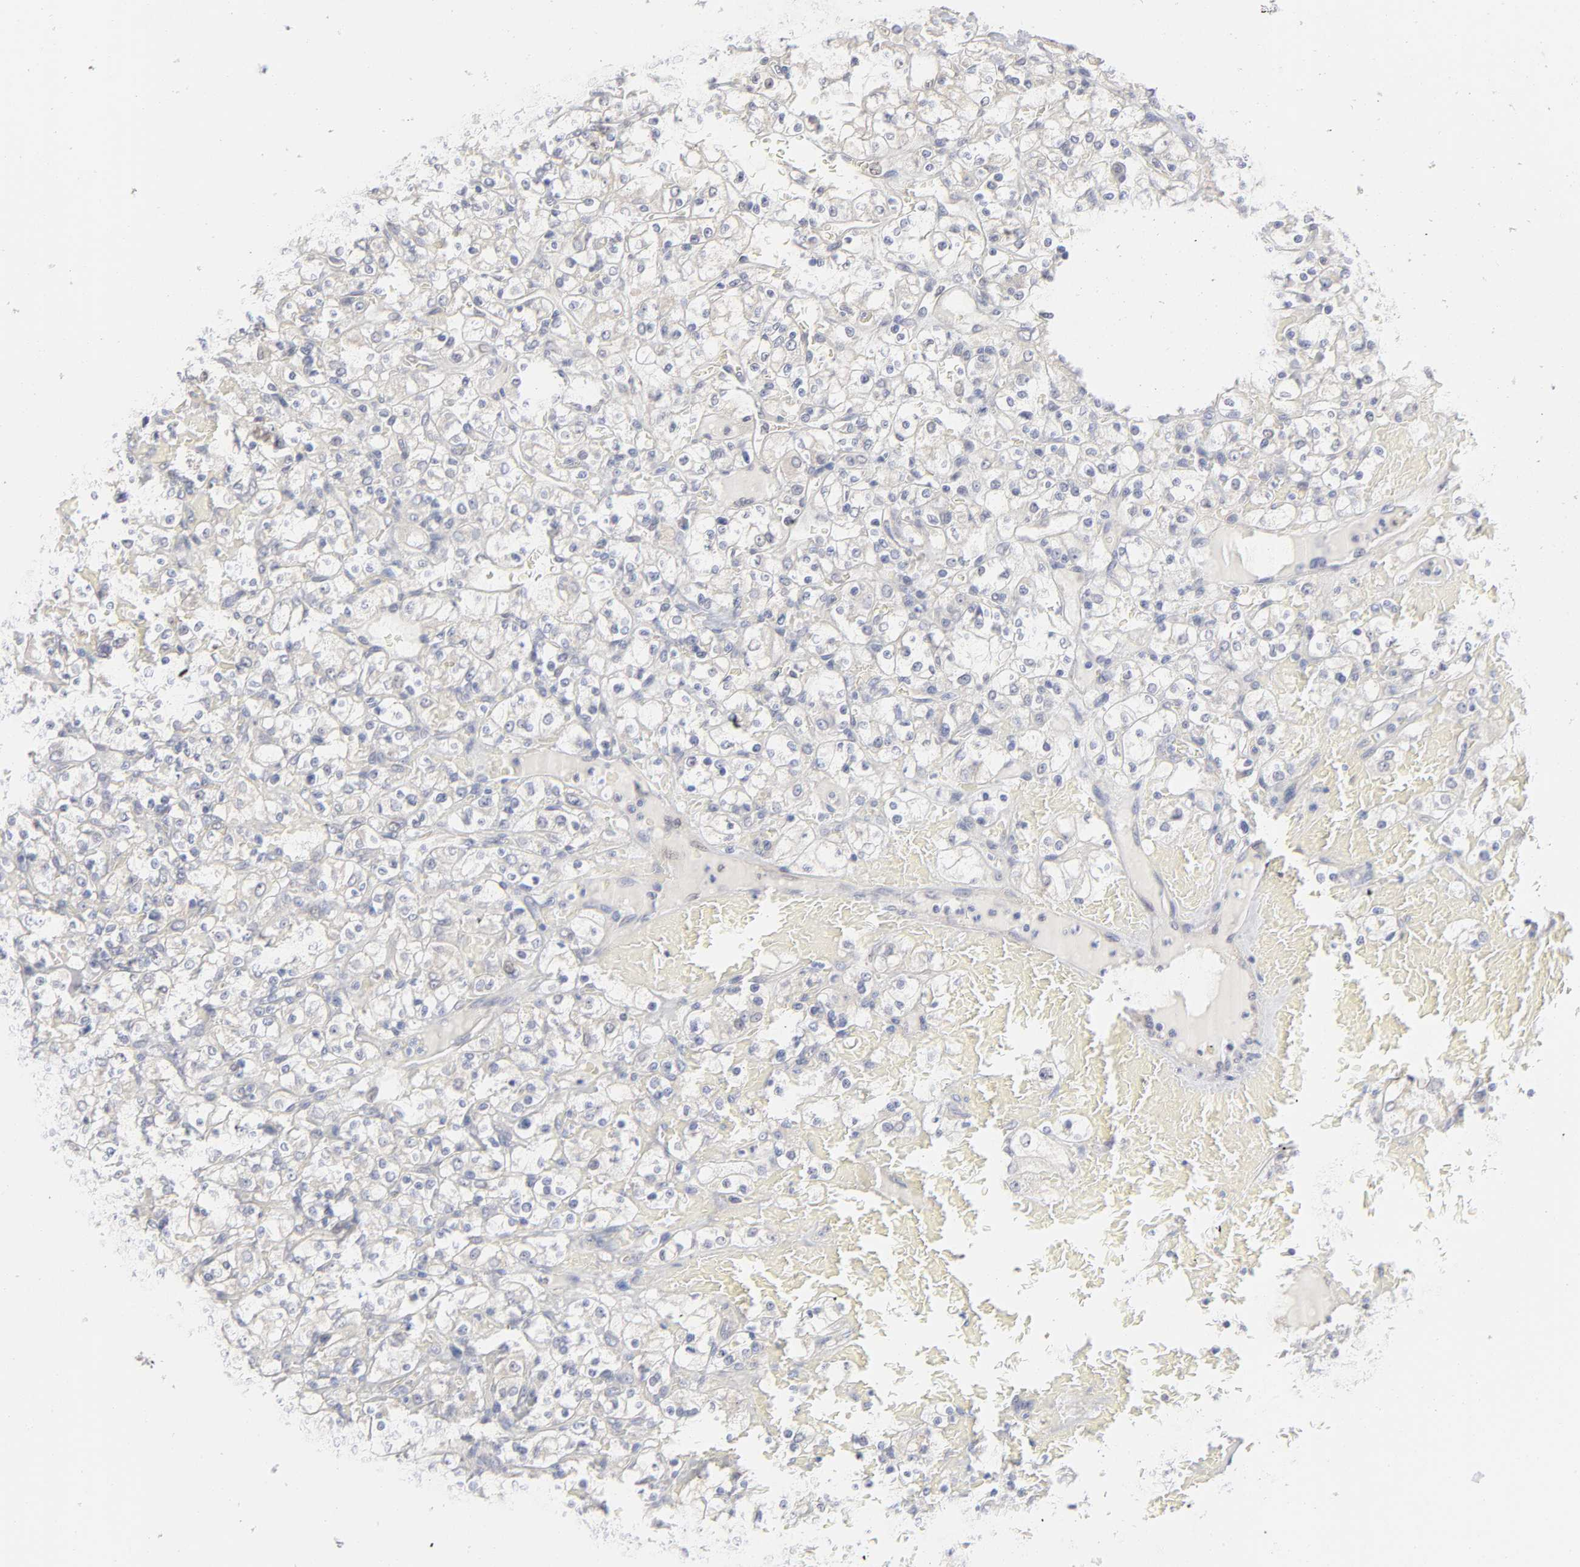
{"staining": {"intensity": "weak", "quantity": "25%-75%", "location": "cytoplasmic/membranous"}, "tissue": "renal cancer", "cell_type": "Tumor cells", "image_type": "cancer", "snomed": [{"axis": "morphology", "description": "Normal tissue, NOS"}, {"axis": "morphology", "description": "Adenocarcinoma, NOS"}, {"axis": "topography", "description": "Kidney"}], "caption": "DAB immunohistochemical staining of human renal cancer (adenocarcinoma) demonstrates weak cytoplasmic/membranous protein expression in approximately 25%-75% of tumor cells. (DAB (3,3'-diaminobenzidine) IHC with brightfield microscopy, high magnification).", "gene": "DNAL4", "patient": {"sex": "female", "age": 72}}